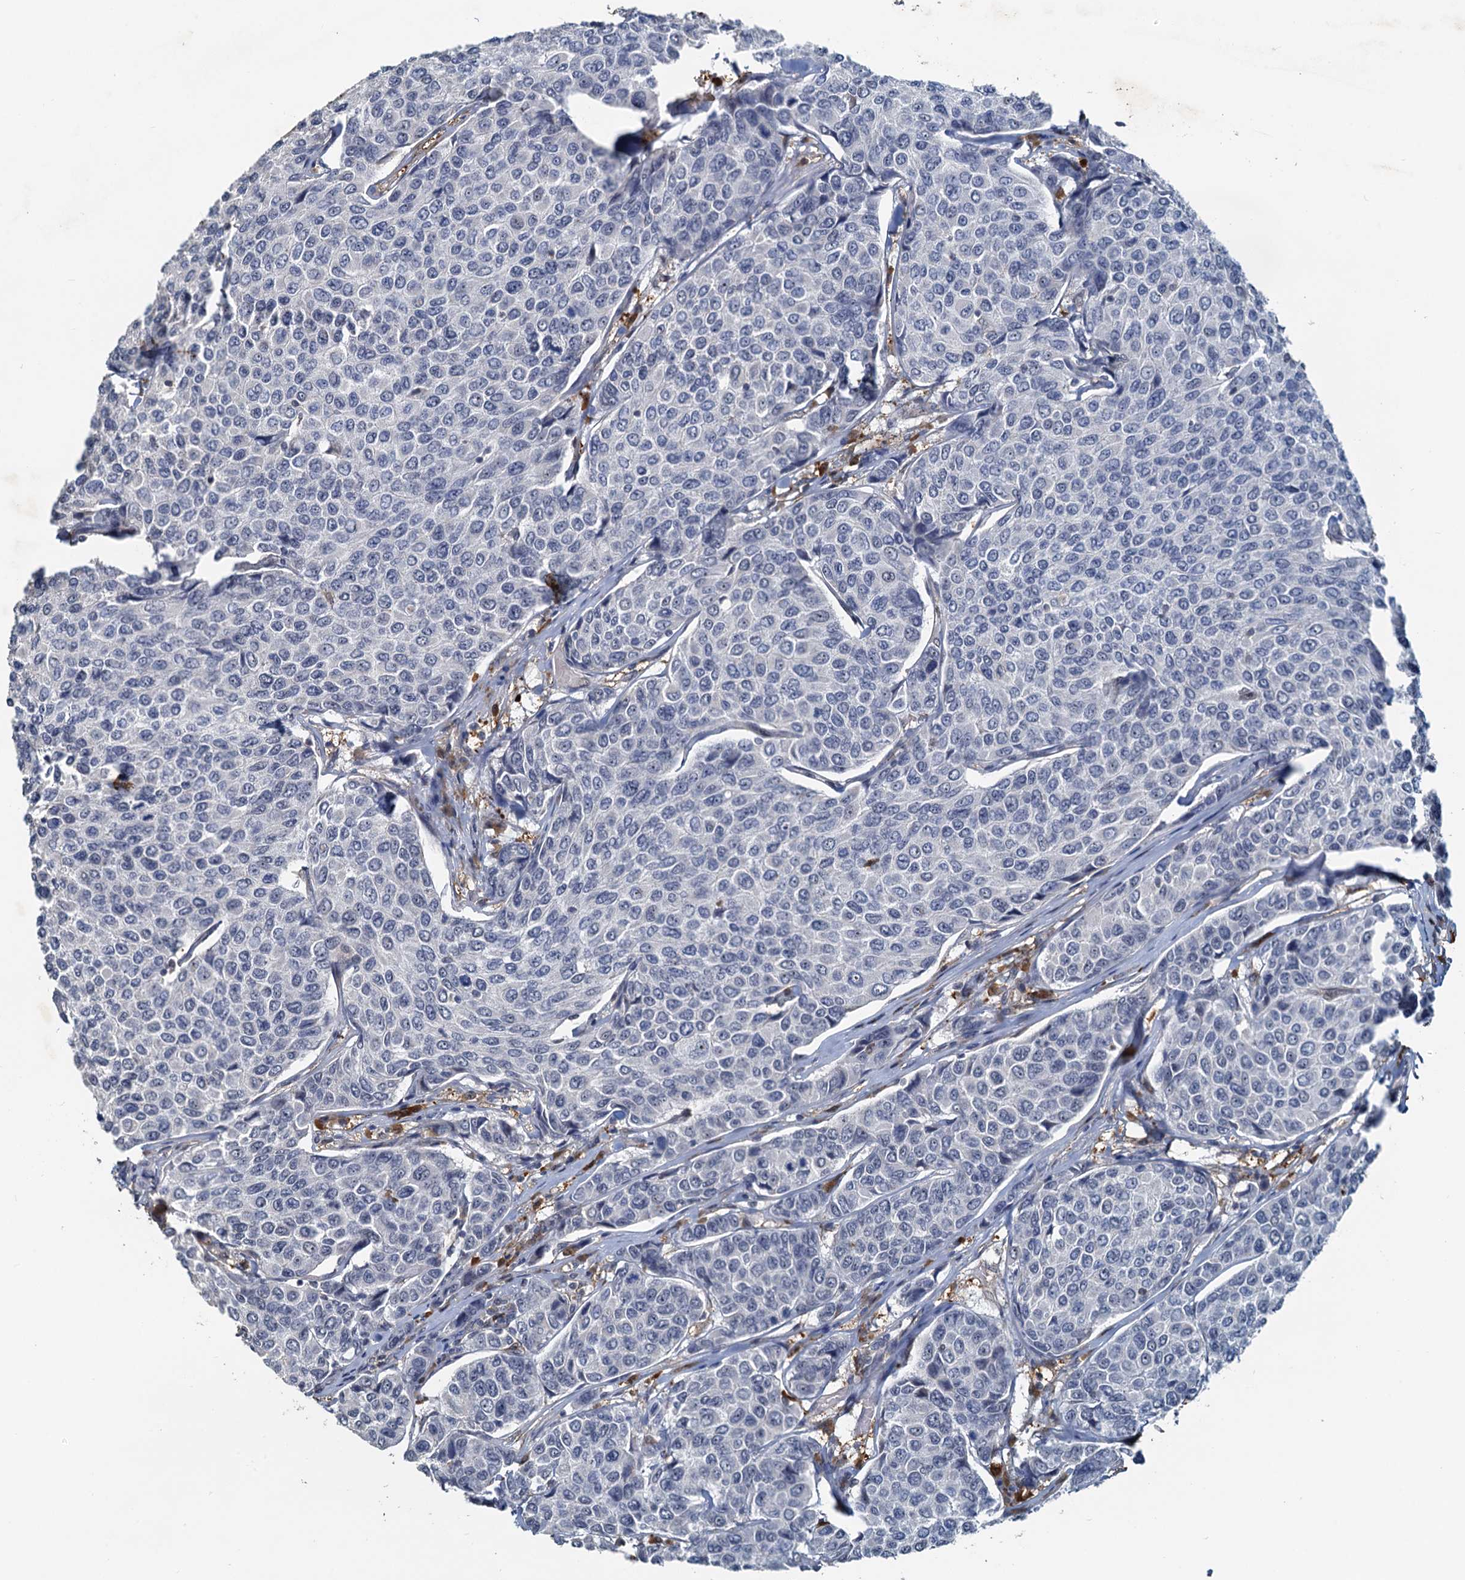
{"staining": {"intensity": "negative", "quantity": "none", "location": "none"}, "tissue": "breast cancer", "cell_type": "Tumor cells", "image_type": "cancer", "snomed": [{"axis": "morphology", "description": "Duct carcinoma"}, {"axis": "topography", "description": "Breast"}], "caption": "Micrograph shows no significant protein positivity in tumor cells of breast cancer (intraductal carcinoma).", "gene": "SPINDOC", "patient": {"sex": "female", "age": 55}}